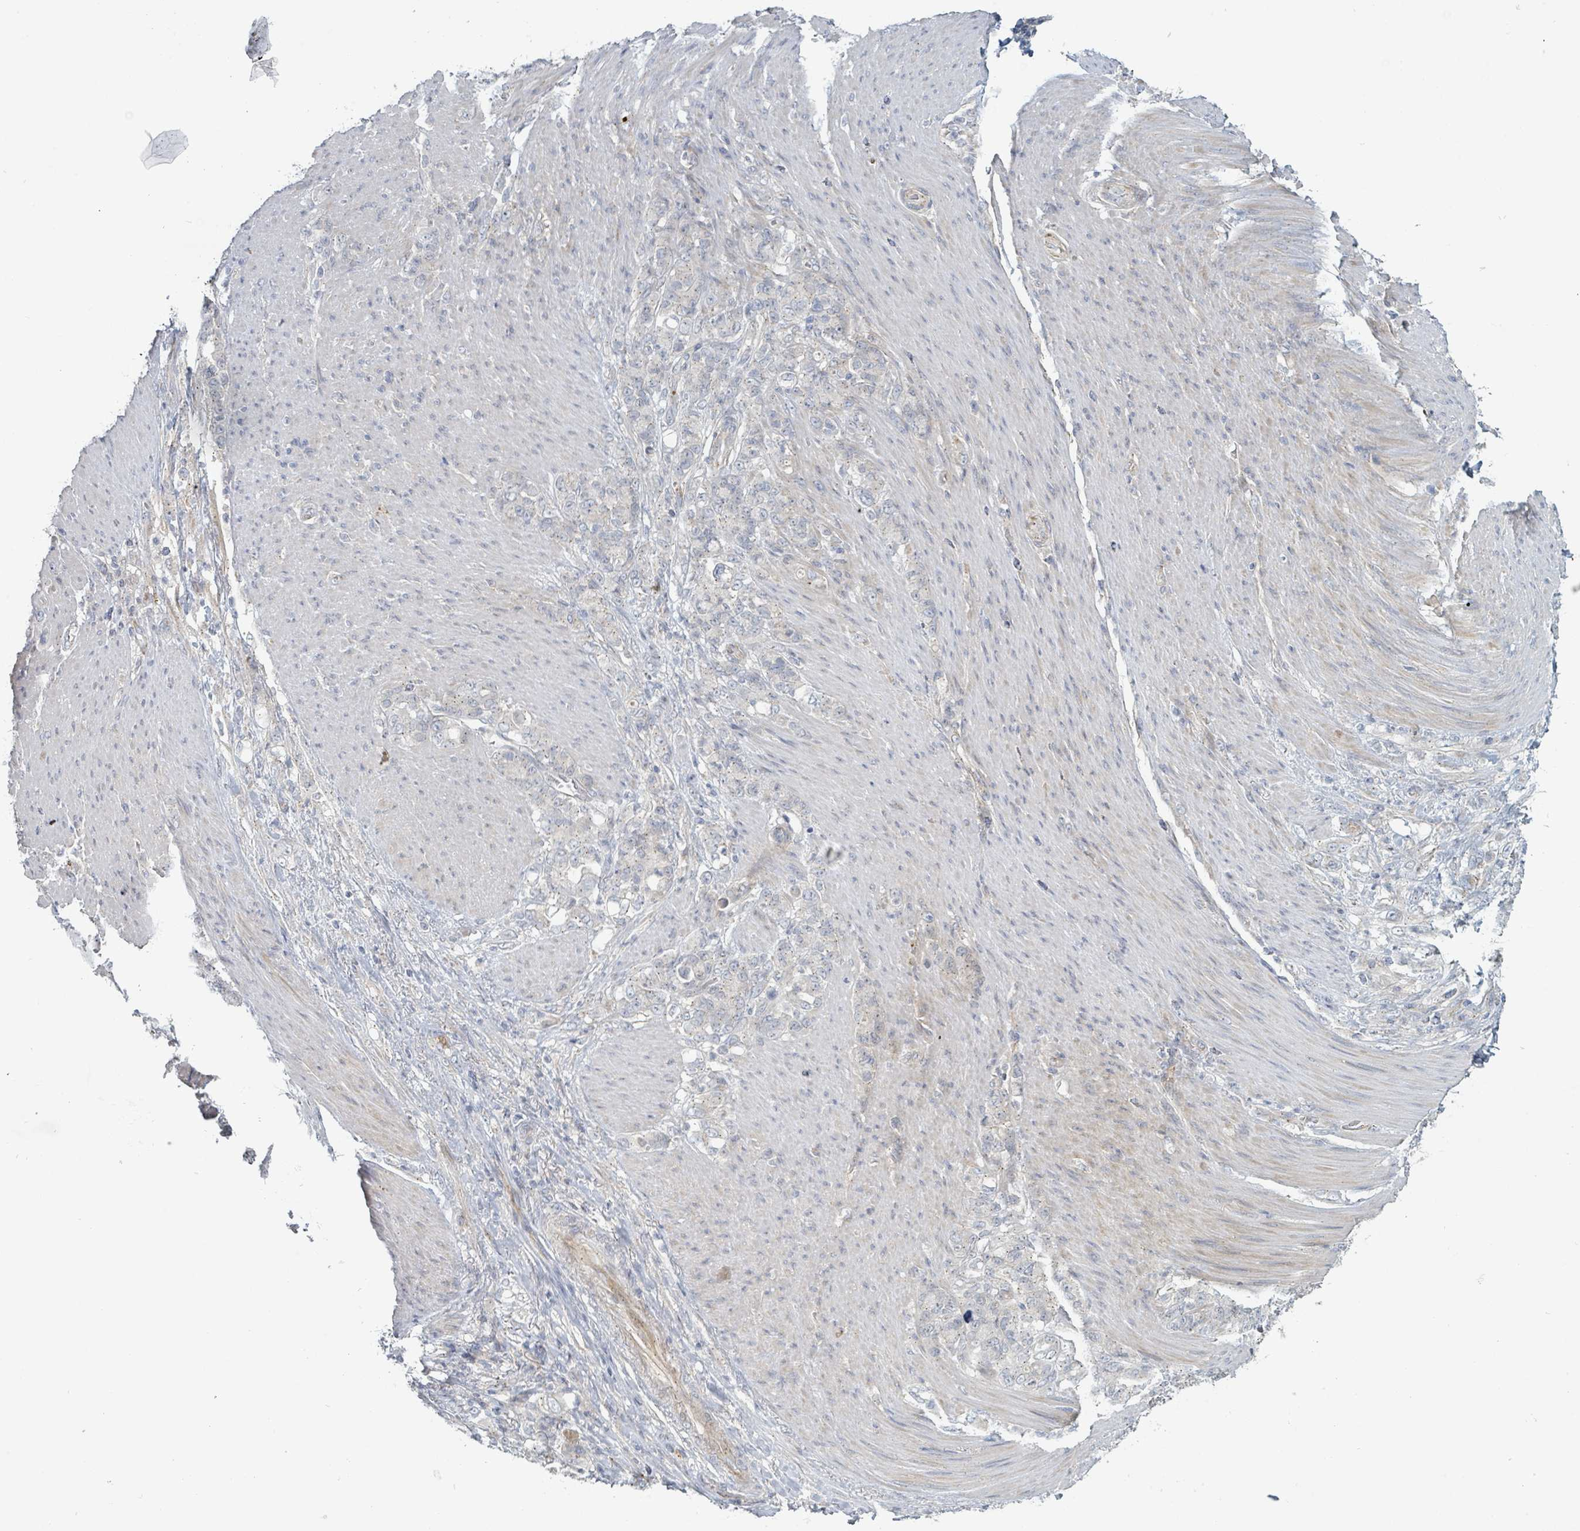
{"staining": {"intensity": "negative", "quantity": "none", "location": "none"}, "tissue": "stomach cancer", "cell_type": "Tumor cells", "image_type": "cancer", "snomed": [{"axis": "morphology", "description": "Adenocarcinoma, NOS"}, {"axis": "topography", "description": "Stomach"}], "caption": "There is no significant expression in tumor cells of adenocarcinoma (stomach).", "gene": "COL5A3", "patient": {"sex": "female", "age": 79}}